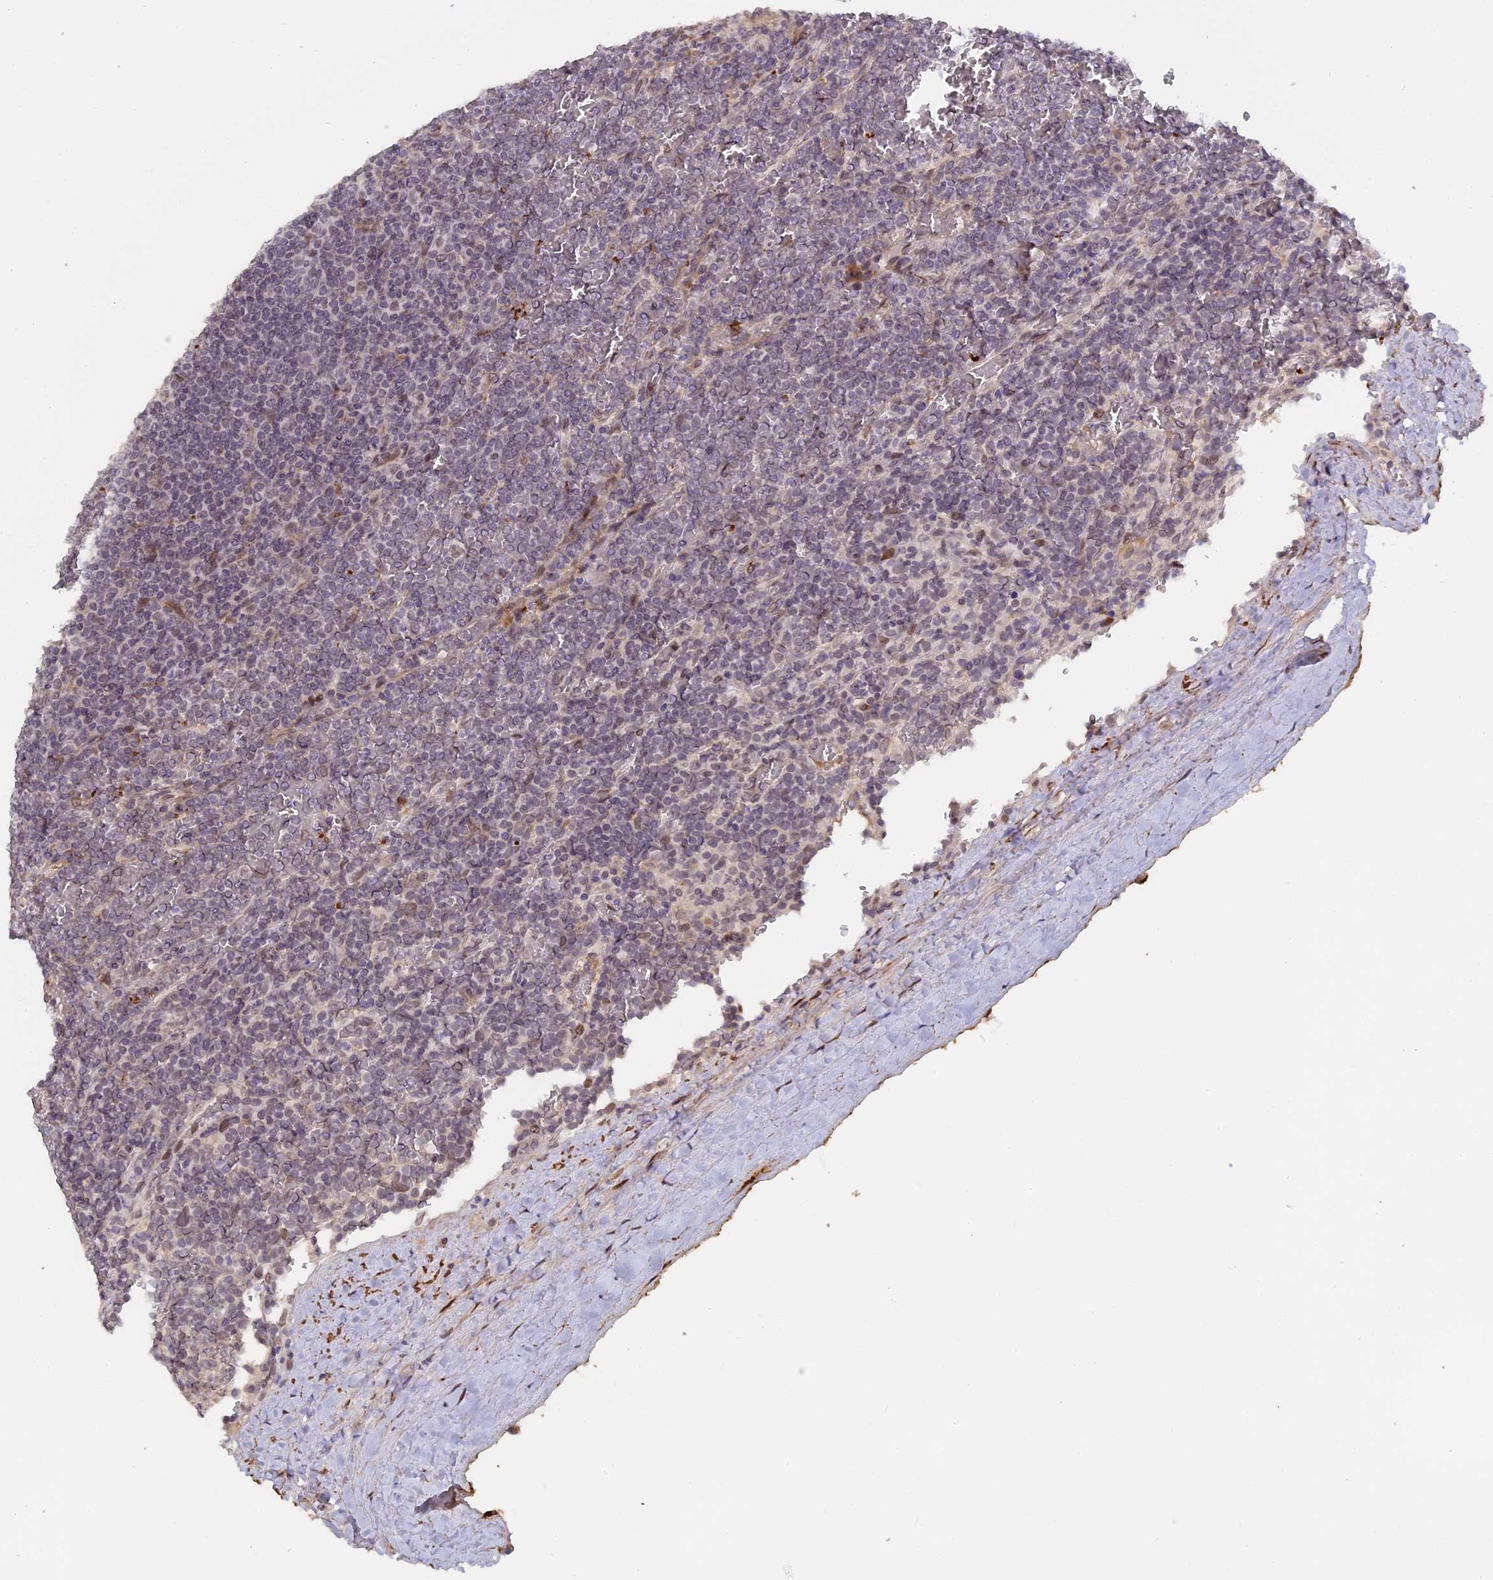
{"staining": {"intensity": "weak", "quantity": "25%-75%", "location": "nuclear"}, "tissue": "lymphoma", "cell_type": "Tumor cells", "image_type": "cancer", "snomed": [{"axis": "morphology", "description": "Malignant lymphoma, non-Hodgkin's type, Low grade"}, {"axis": "topography", "description": "Spleen"}], "caption": "Immunohistochemical staining of lymphoma shows weak nuclear protein expression in approximately 25%-75% of tumor cells.", "gene": "PYGO1", "patient": {"sex": "female", "age": 19}}